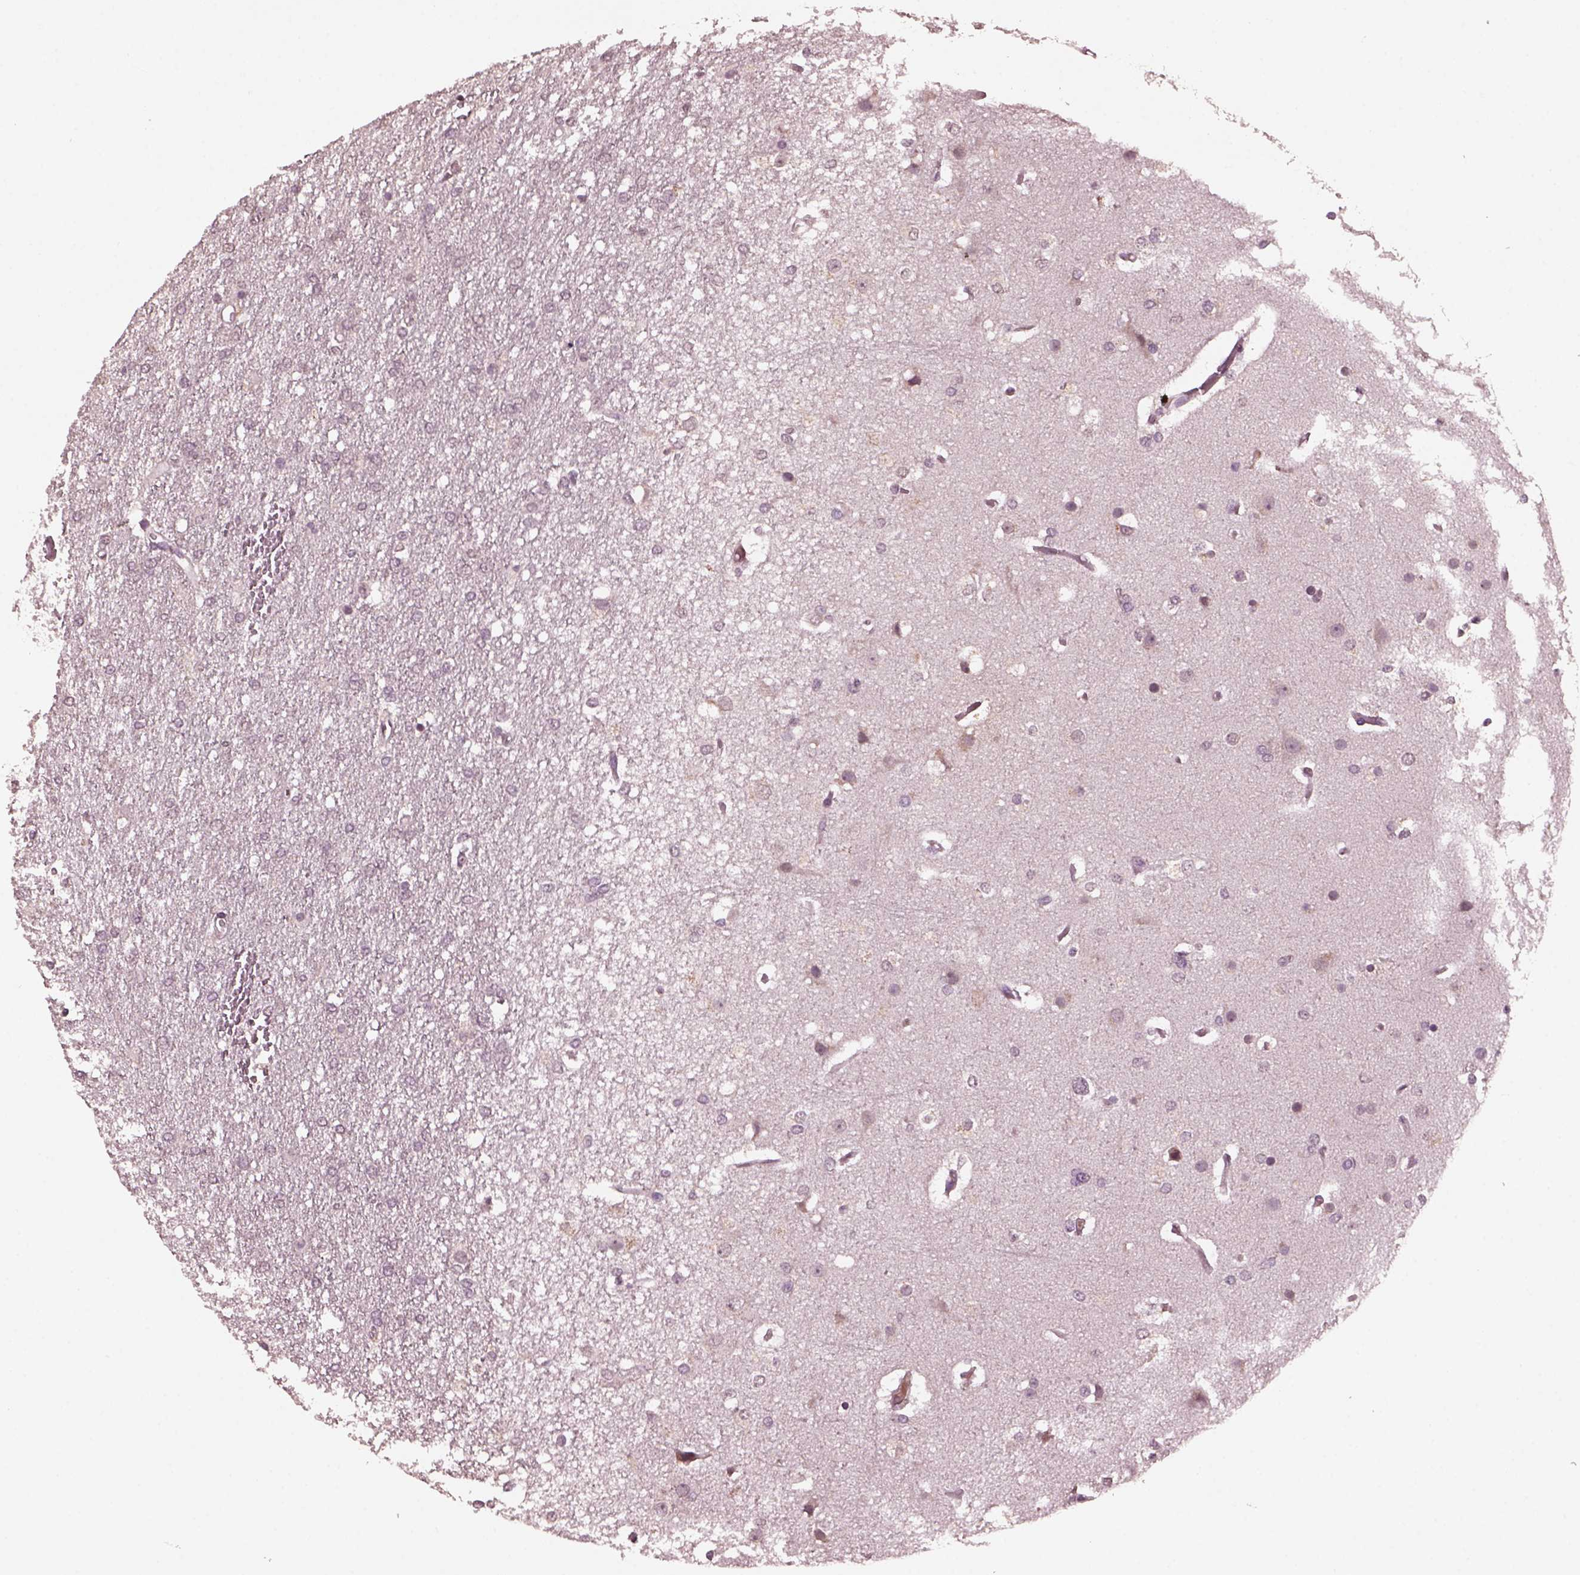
{"staining": {"intensity": "negative", "quantity": "none", "location": "none"}, "tissue": "glioma", "cell_type": "Tumor cells", "image_type": "cancer", "snomed": [{"axis": "morphology", "description": "Glioma, malignant, High grade"}, {"axis": "topography", "description": "Brain"}], "caption": "Glioma stained for a protein using immunohistochemistry (IHC) displays no positivity tumor cells.", "gene": "IL18RAP", "patient": {"sex": "female", "age": 61}}